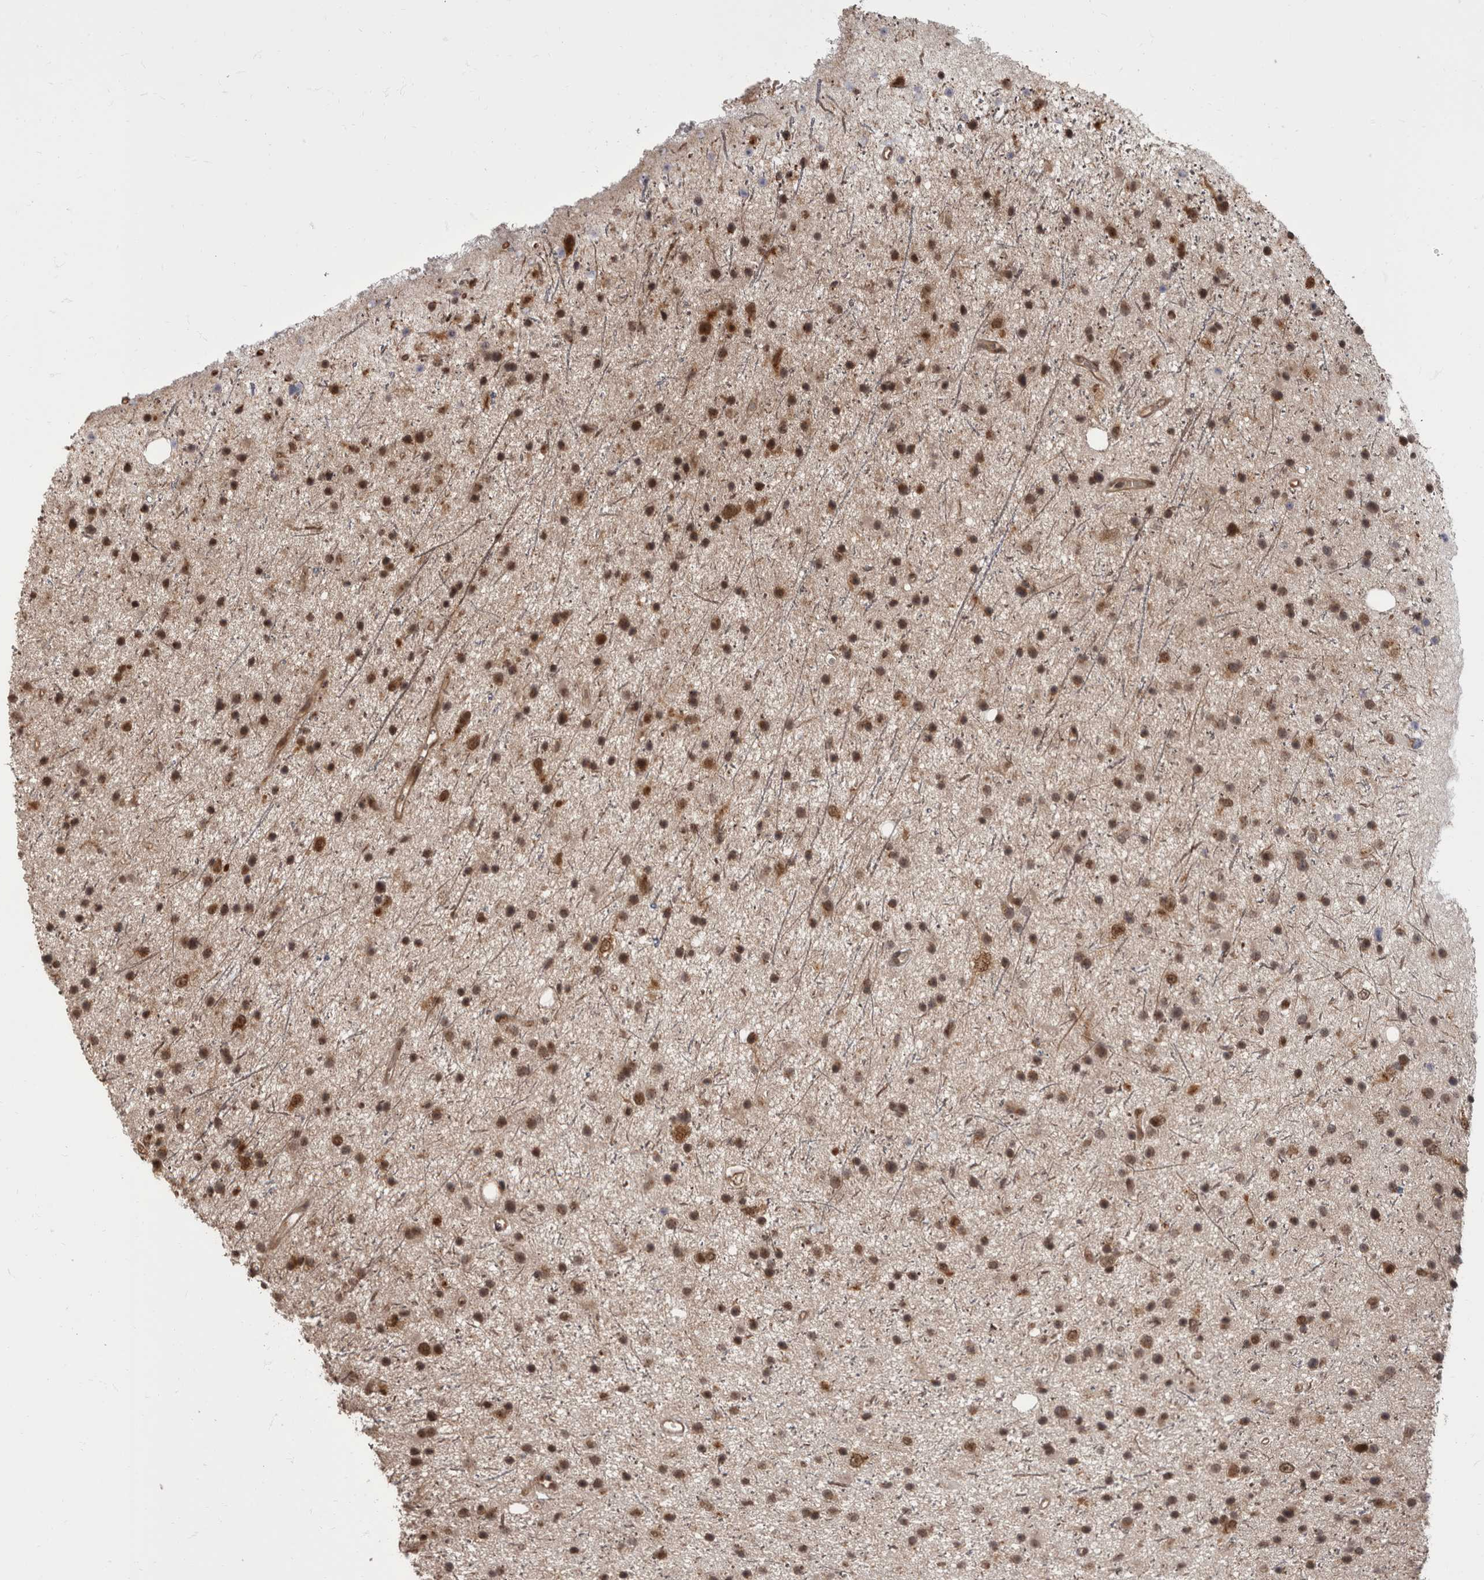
{"staining": {"intensity": "moderate", "quantity": ">75%", "location": "nuclear"}, "tissue": "glioma", "cell_type": "Tumor cells", "image_type": "cancer", "snomed": [{"axis": "morphology", "description": "Glioma, malignant, Low grade"}, {"axis": "topography", "description": "Cerebral cortex"}], "caption": "High-power microscopy captured an IHC image of glioma, revealing moderate nuclear positivity in approximately >75% of tumor cells.", "gene": "AKT3", "patient": {"sex": "female", "age": 39}}